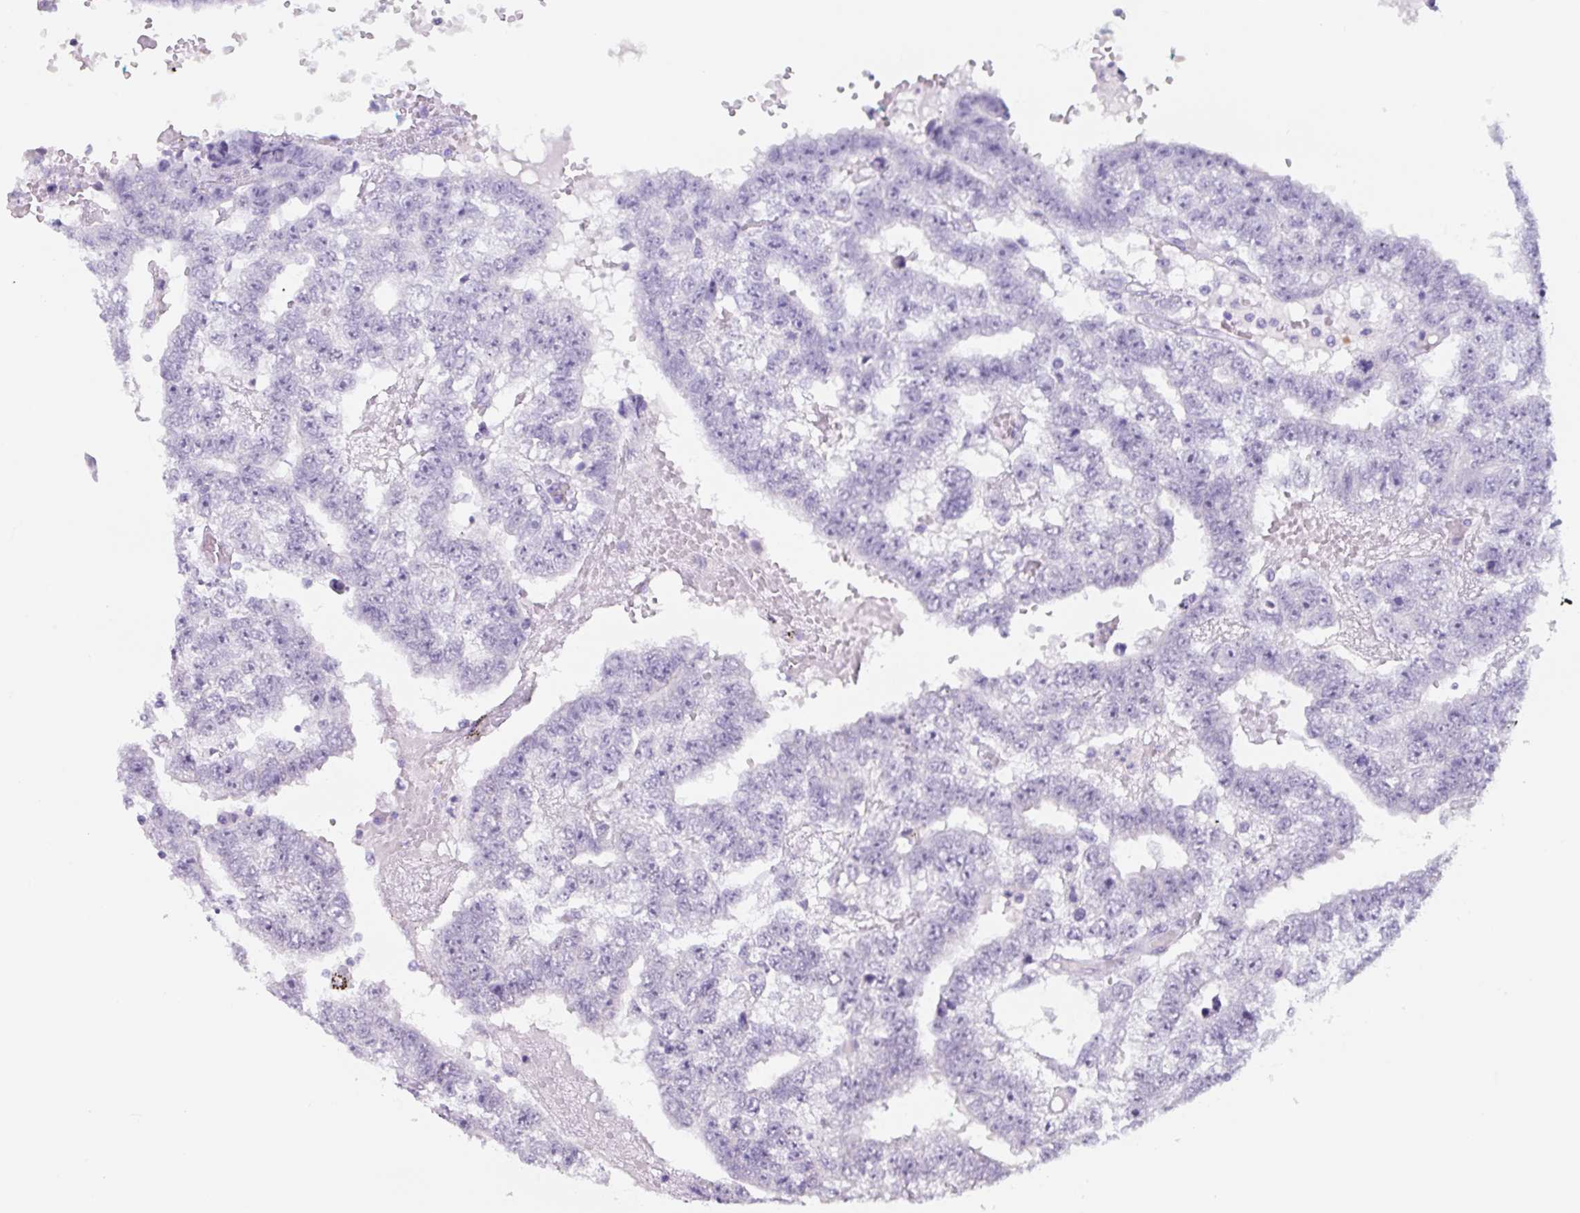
{"staining": {"intensity": "negative", "quantity": "none", "location": "none"}, "tissue": "testis cancer", "cell_type": "Tumor cells", "image_type": "cancer", "snomed": [{"axis": "morphology", "description": "Carcinoma, Embryonal, NOS"}, {"axis": "topography", "description": "Testis"}], "caption": "Tumor cells are negative for brown protein staining in testis cancer (embryonal carcinoma). The staining was performed using DAB to visualize the protein expression in brown, while the nuclei were stained in blue with hematoxylin (Magnification: 20x).", "gene": "TNFRSF8", "patient": {"sex": "male", "age": 25}}